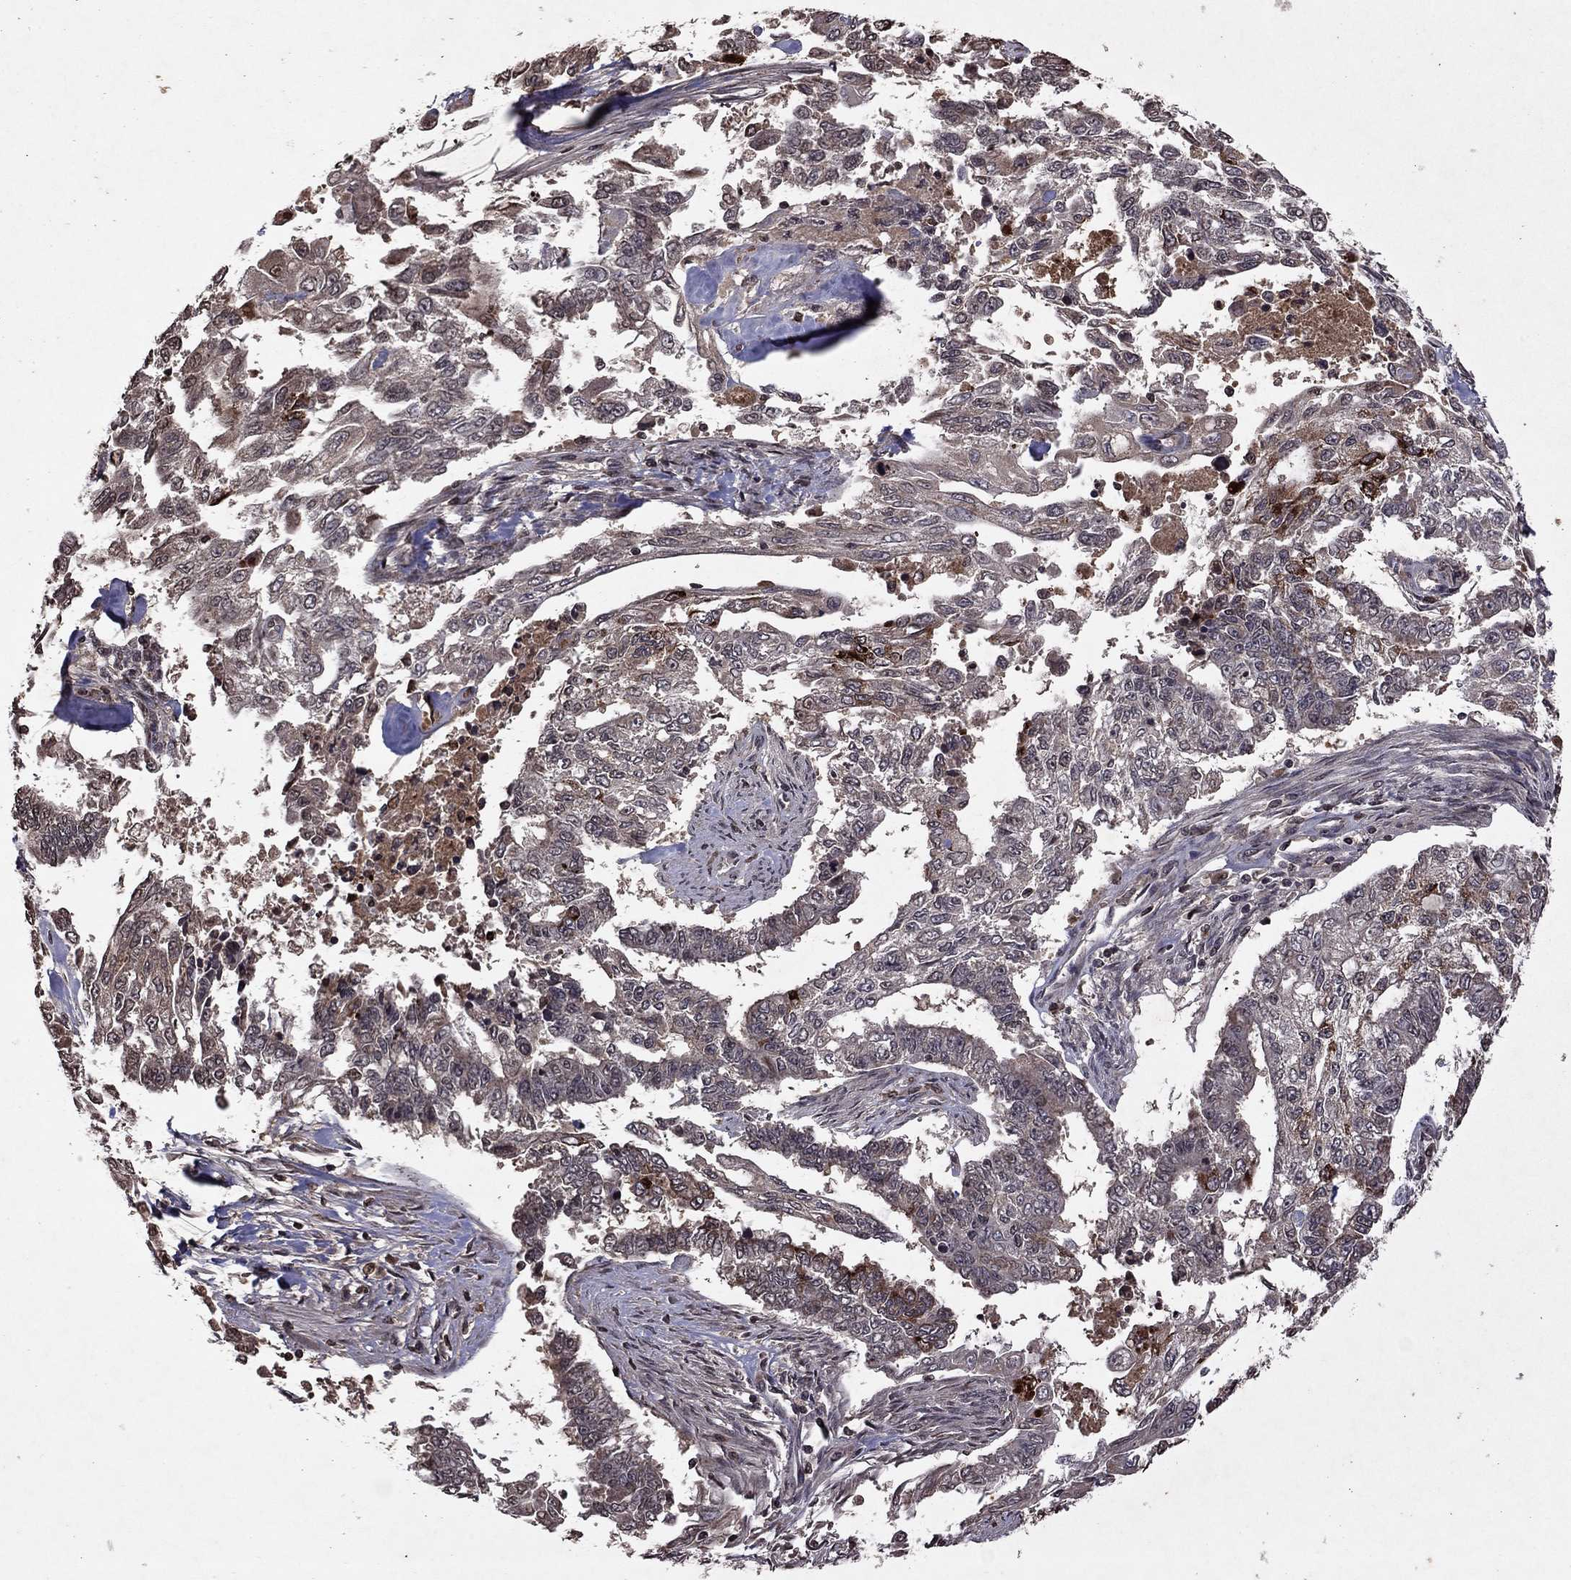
{"staining": {"intensity": "negative", "quantity": "none", "location": "none"}, "tissue": "endometrial cancer", "cell_type": "Tumor cells", "image_type": "cancer", "snomed": [{"axis": "morphology", "description": "Adenocarcinoma, NOS"}, {"axis": "topography", "description": "Uterus"}], "caption": "Histopathology image shows no protein expression in tumor cells of endometrial cancer tissue.", "gene": "NLGN1", "patient": {"sex": "female", "age": 59}}